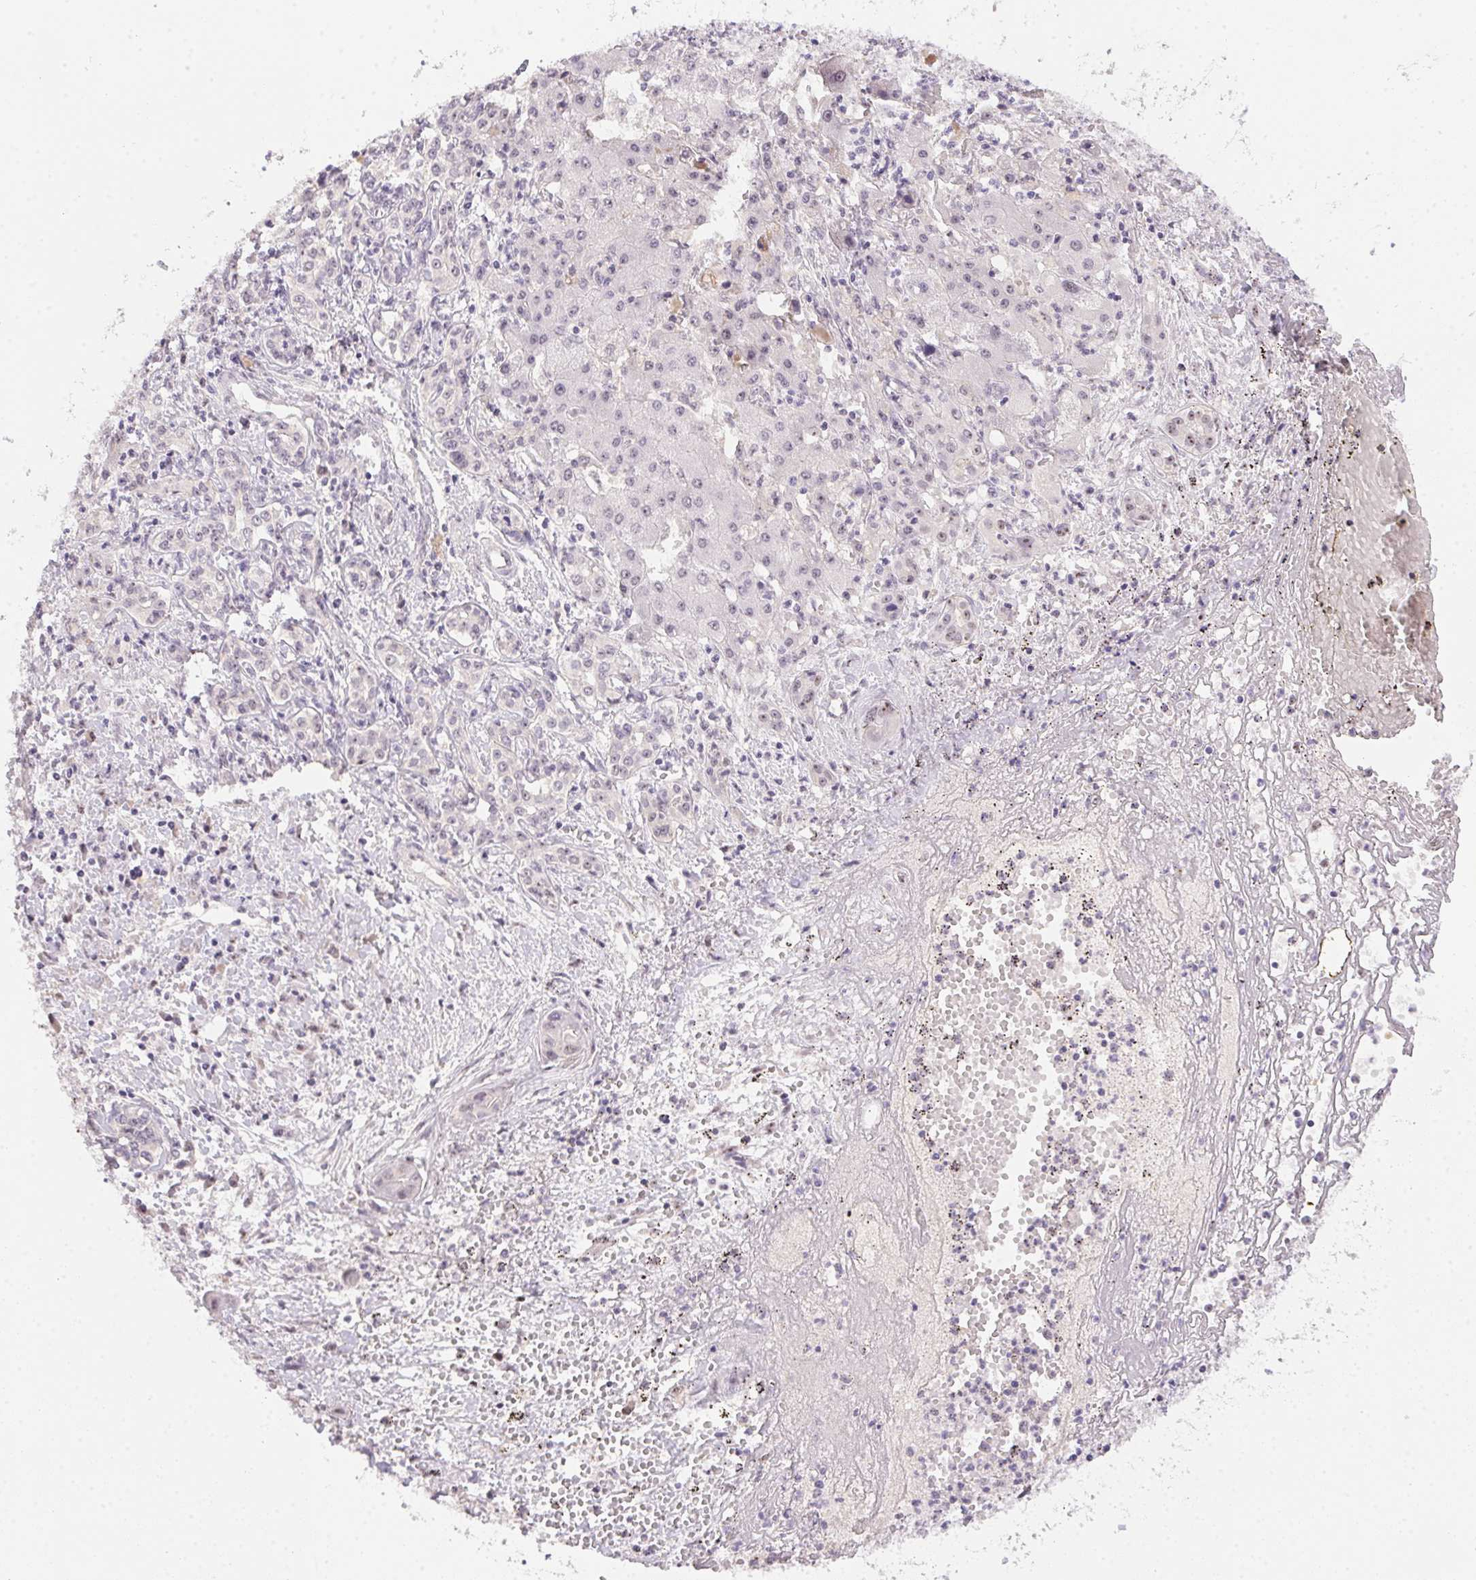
{"staining": {"intensity": "negative", "quantity": "none", "location": "none"}, "tissue": "liver cancer", "cell_type": "Tumor cells", "image_type": "cancer", "snomed": [{"axis": "morphology", "description": "Cholangiocarcinoma"}, {"axis": "topography", "description": "Liver"}], "caption": "The micrograph exhibits no staining of tumor cells in cholangiocarcinoma (liver).", "gene": "BATF2", "patient": {"sex": "female", "age": 64}}